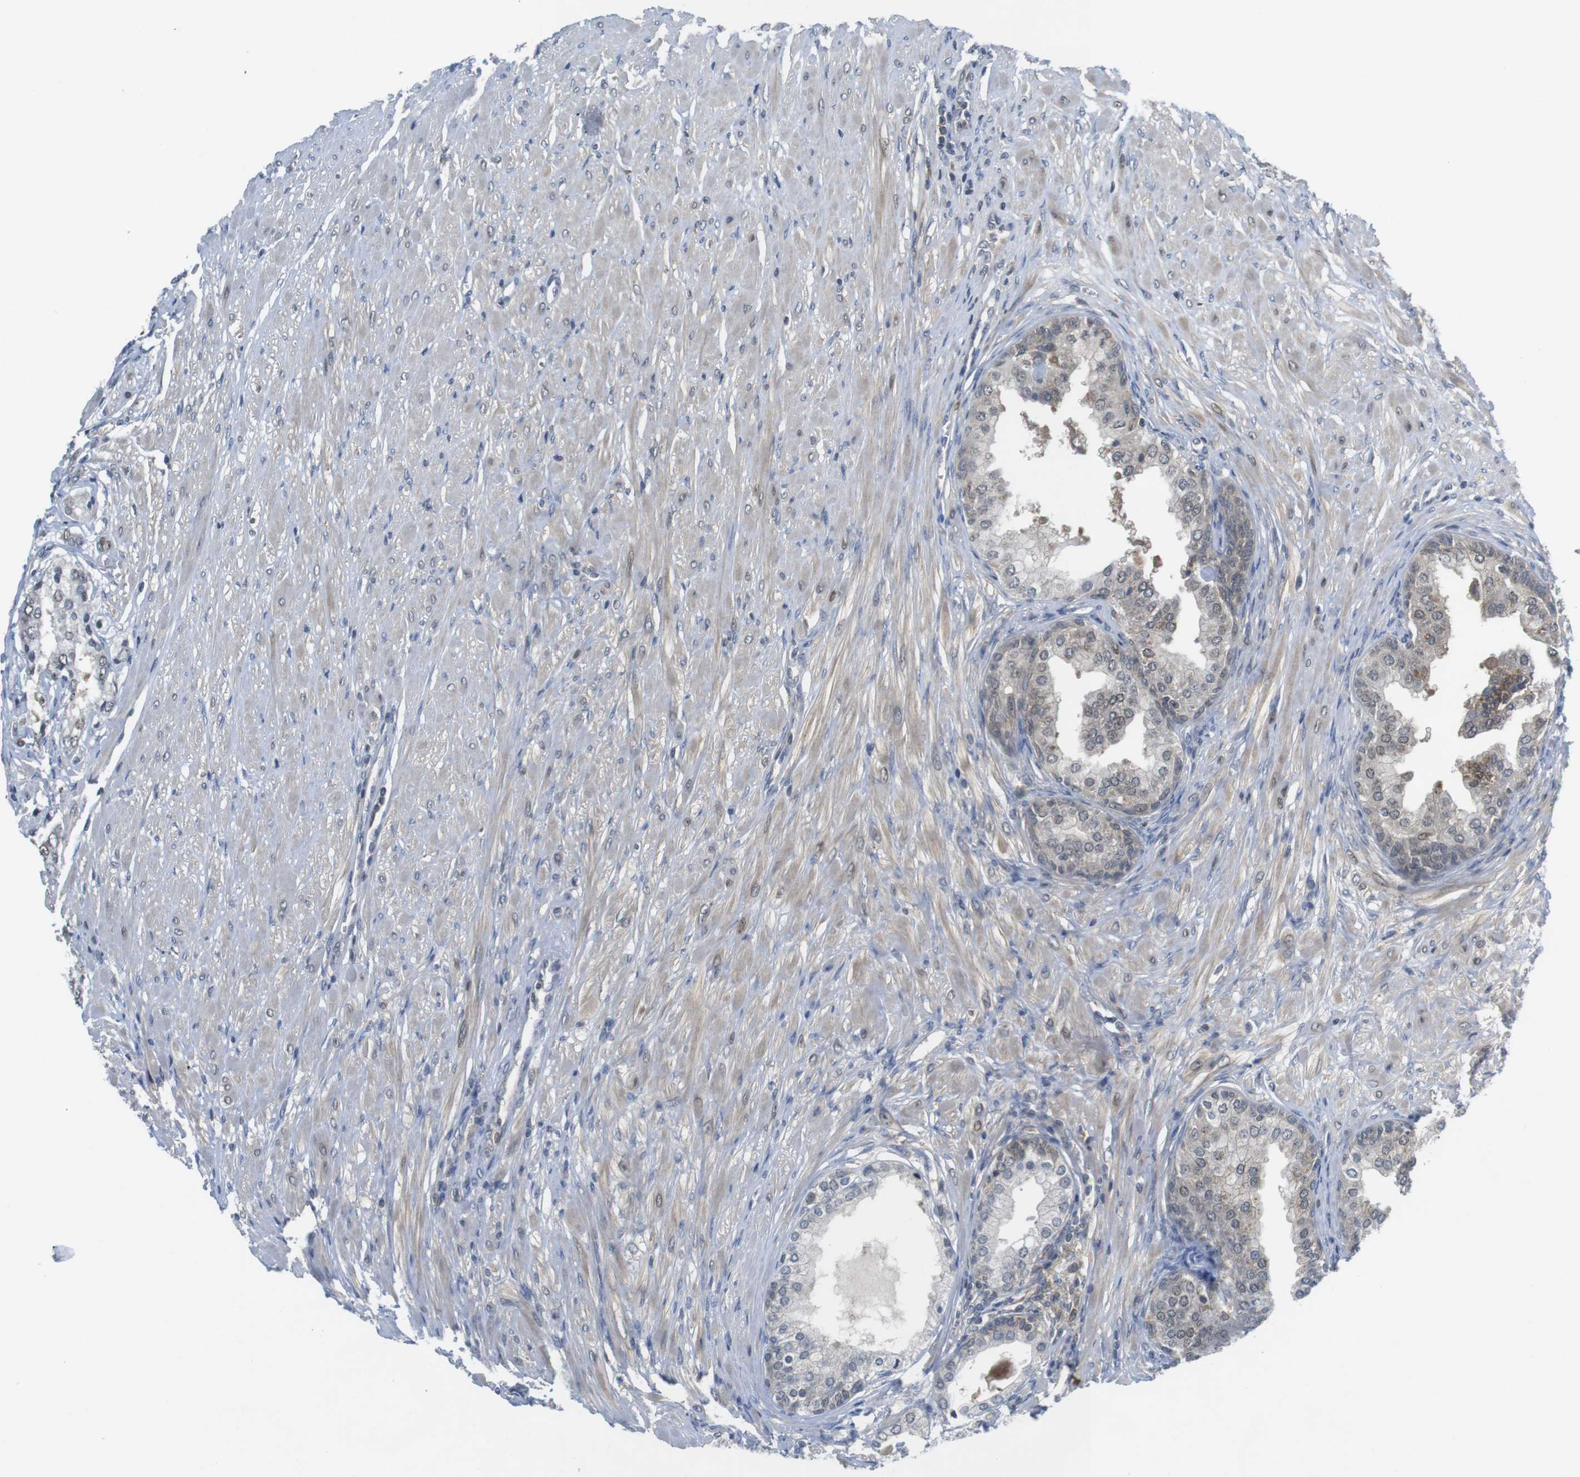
{"staining": {"intensity": "weak", "quantity": "<25%", "location": "cytoplasmic/membranous,nuclear"}, "tissue": "prostate cancer", "cell_type": "Tumor cells", "image_type": "cancer", "snomed": [{"axis": "morphology", "description": "Adenocarcinoma, High grade"}, {"axis": "topography", "description": "Prostate"}], "caption": "The immunohistochemistry image has no significant staining in tumor cells of prostate cancer (high-grade adenocarcinoma) tissue.", "gene": "RCC1", "patient": {"sex": "male", "age": 59}}